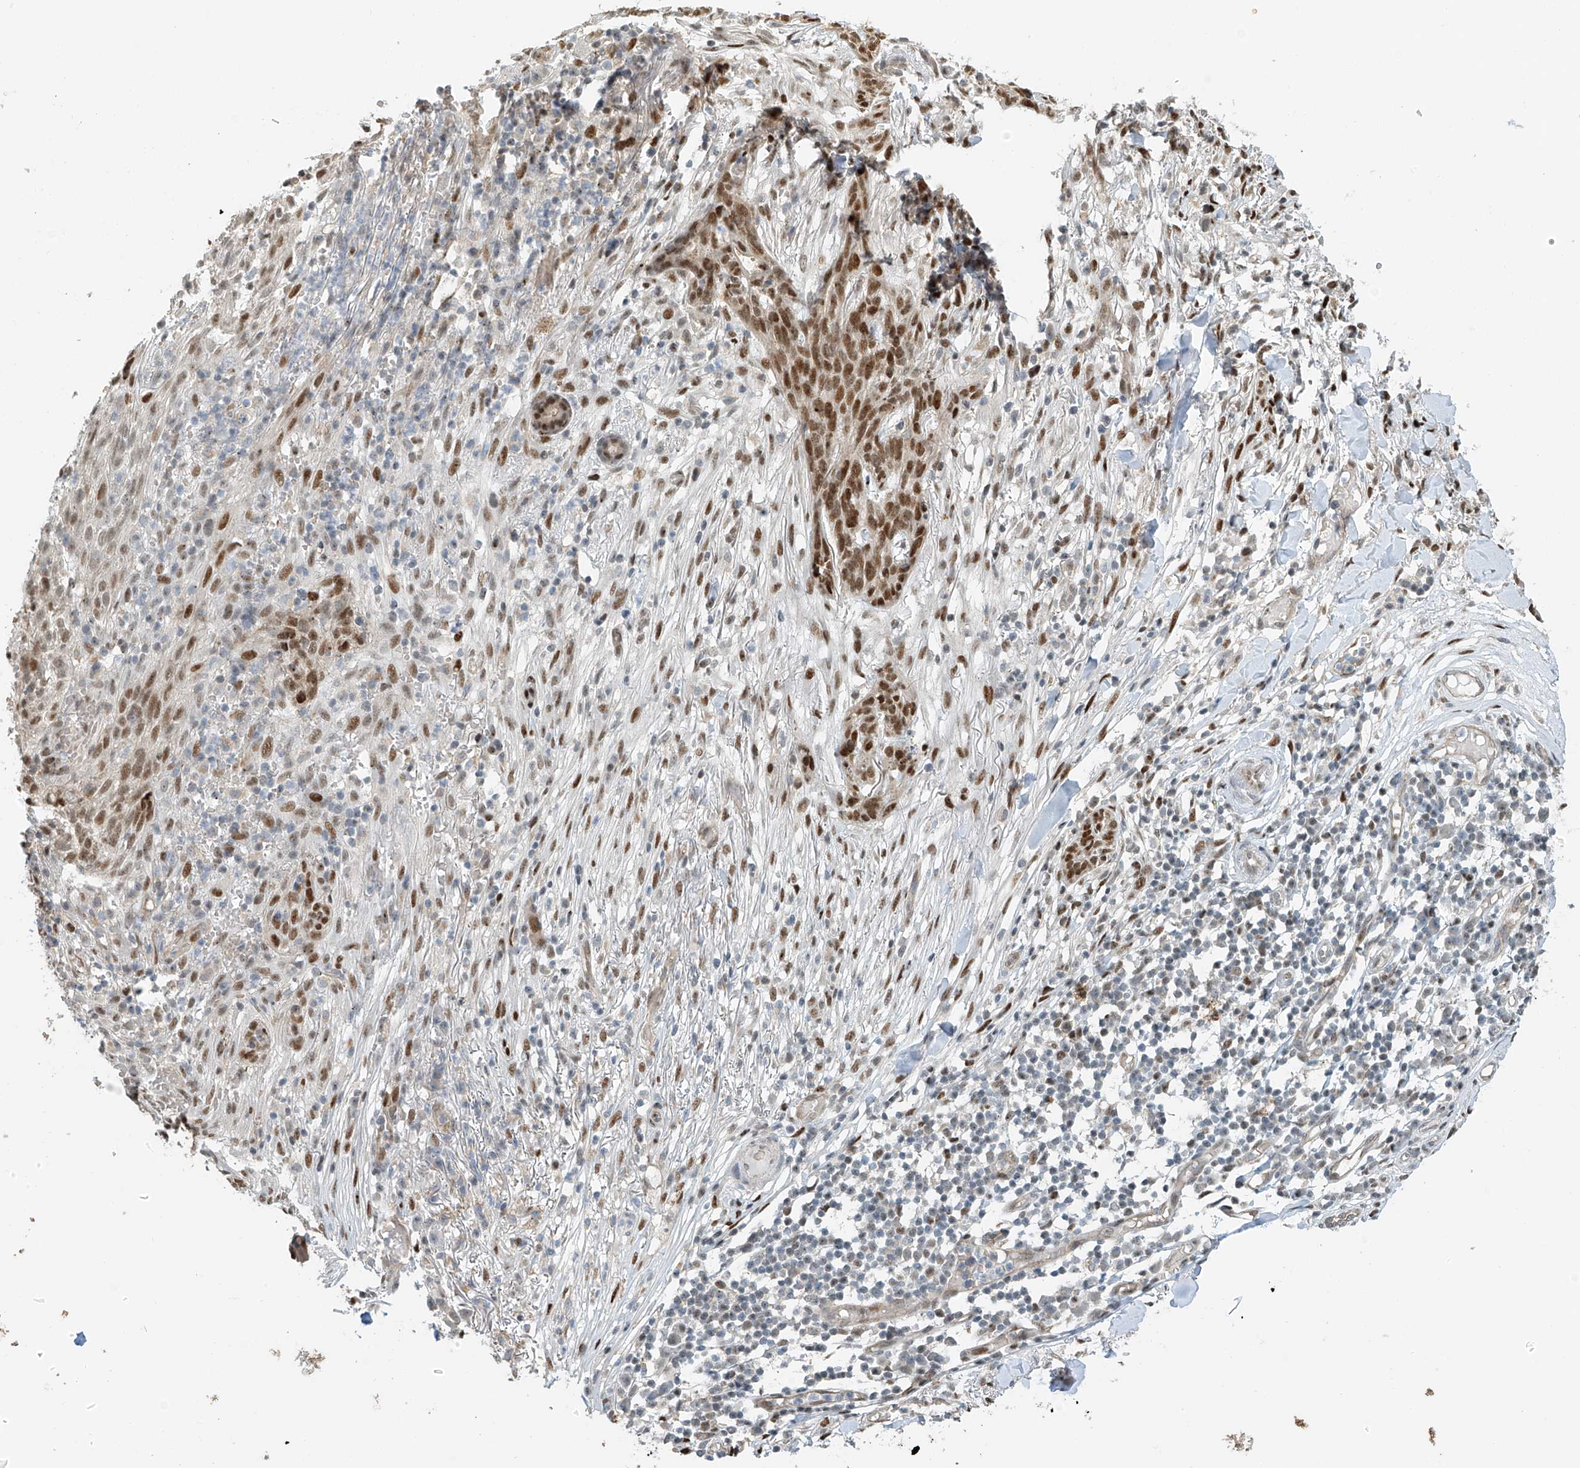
{"staining": {"intensity": "strong", "quantity": ">75%", "location": "nuclear"}, "tissue": "skin cancer", "cell_type": "Tumor cells", "image_type": "cancer", "snomed": [{"axis": "morphology", "description": "Normal tissue, NOS"}, {"axis": "morphology", "description": "Basal cell carcinoma"}, {"axis": "topography", "description": "Skin"}], "caption": "A high amount of strong nuclear expression is present in about >75% of tumor cells in skin basal cell carcinoma tissue.", "gene": "ZNF514", "patient": {"sex": "male", "age": 64}}